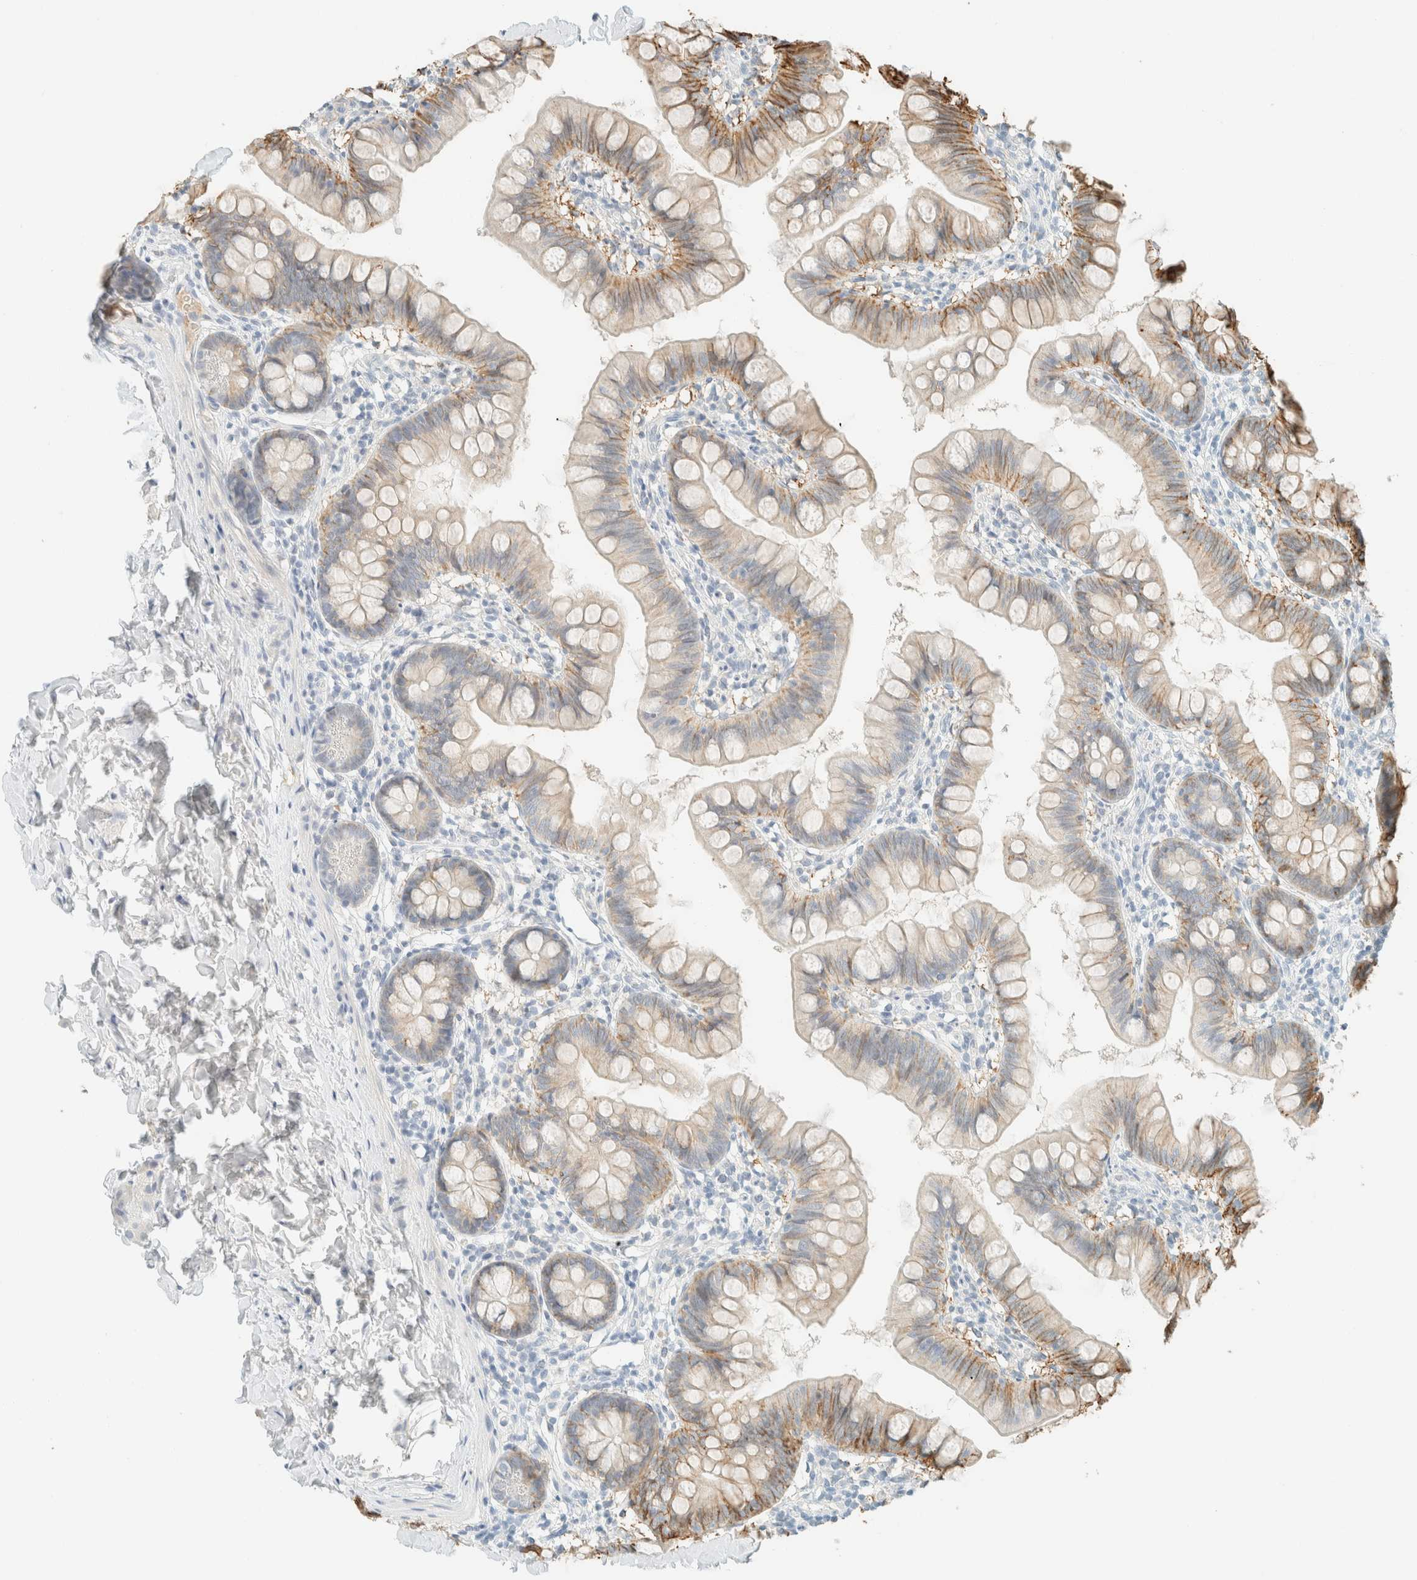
{"staining": {"intensity": "strong", "quantity": "<25%", "location": "cytoplasmic/membranous"}, "tissue": "small intestine", "cell_type": "Glandular cells", "image_type": "normal", "snomed": [{"axis": "morphology", "description": "Normal tissue, NOS"}, {"axis": "topography", "description": "Small intestine"}], "caption": "Protein staining of unremarkable small intestine shows strong cytoplasmic/membranous expression in approximately <25% of glandular cells.", "gene": "GPA33", "patient": {"sex": "male", "age": 7}}